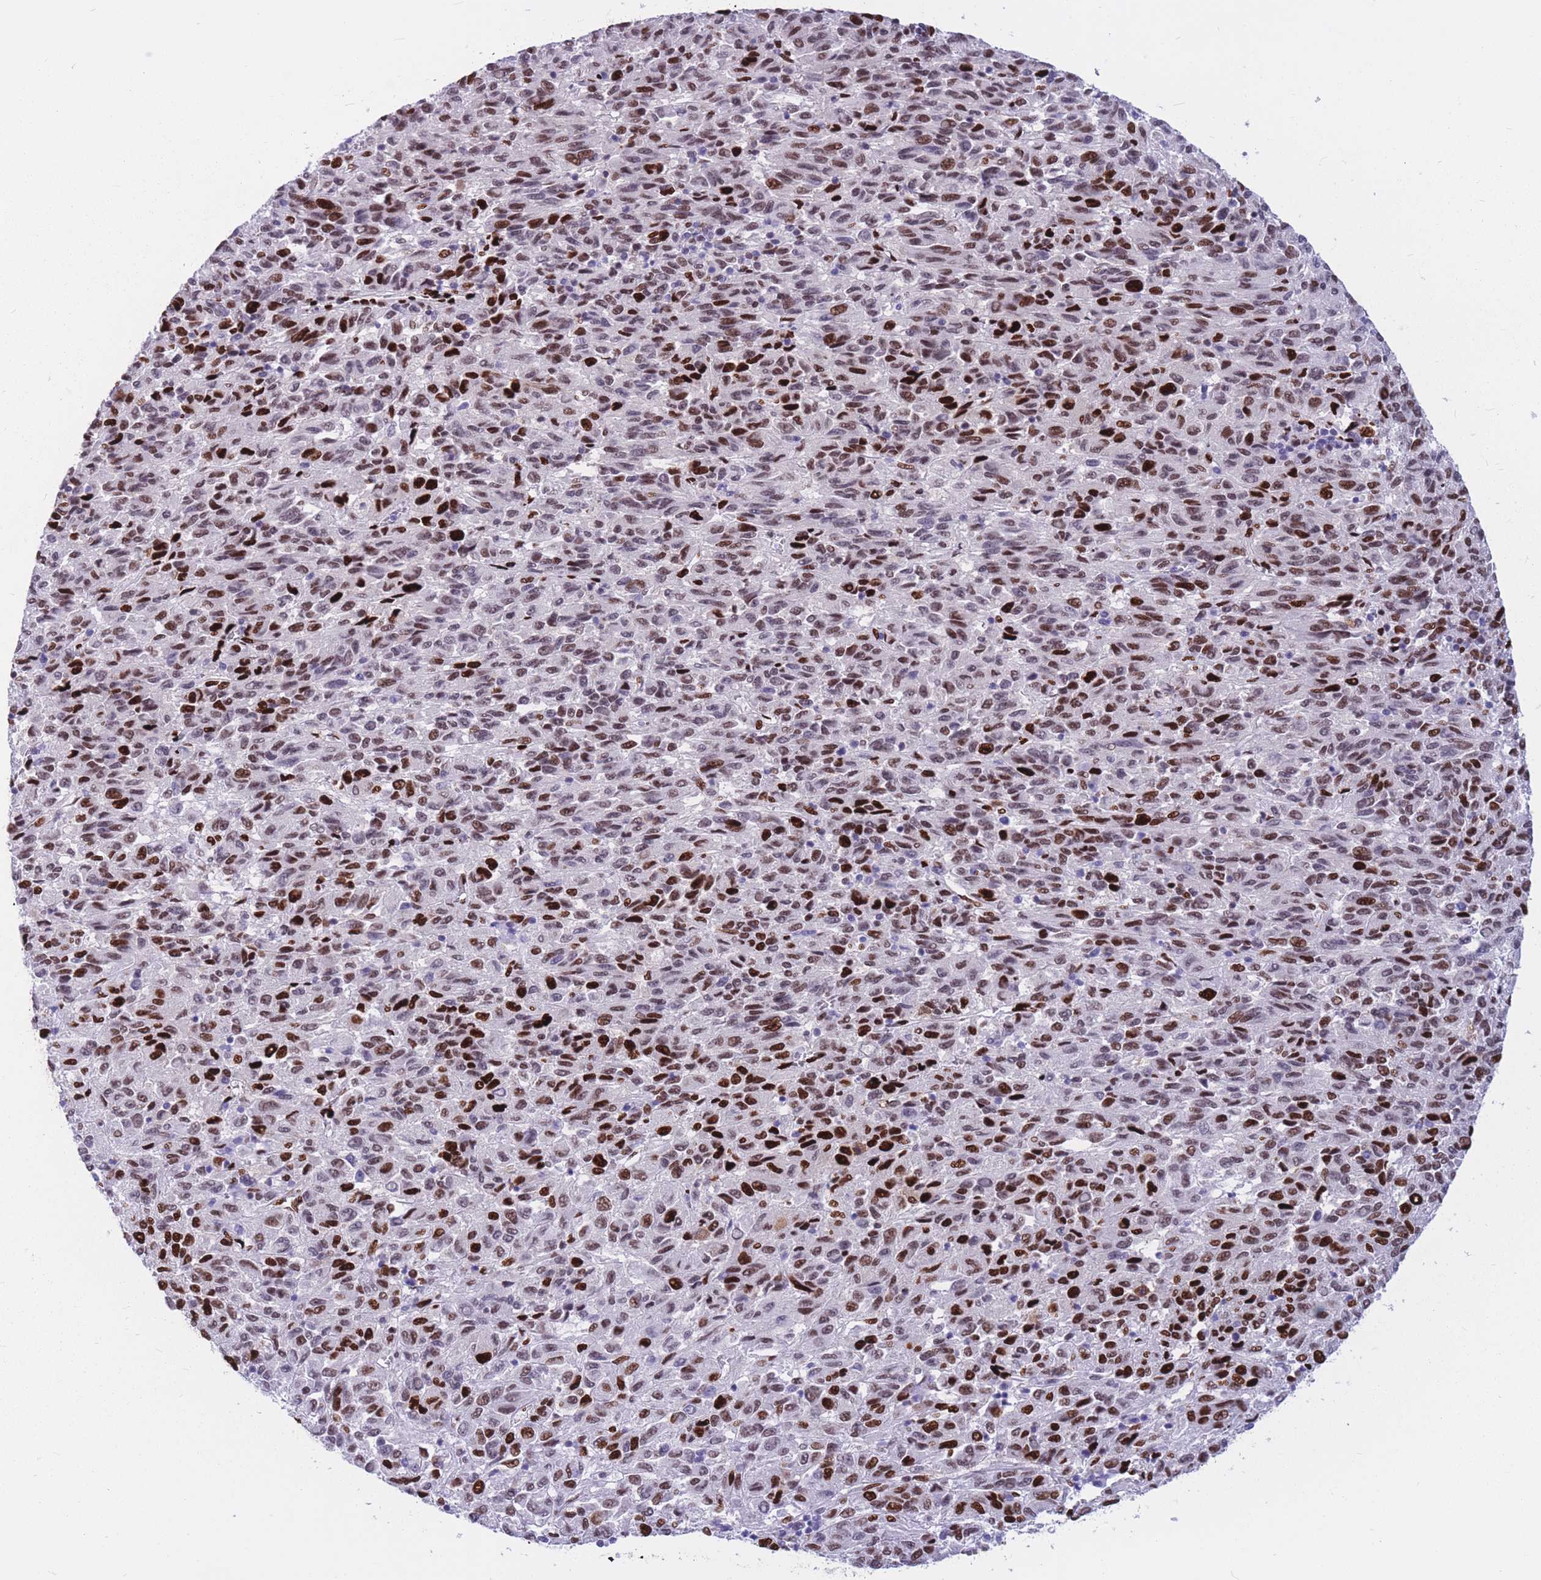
{"staining": {"intensity": "strong", "quantity": "25%-75%", "location": "nuclear"}, "tissue": "melanoma", "cell_type": "Tumor cells", "image_type": "cancer", "snomed": [{"axis": "morphology", "description": "Malignant melanoma, Metastatic site"}, {"axis": "topography", "description": "Lung"}], "caption": "A micrograph of malignant melanoma (metastatic site) stained for a protein reveals strong nuclear brown staining in tumor cells. (Brightfield microscopy of DAB IHC at high magnification).", "gene": "NASP", "patient": {"sex": "male", "age": 64}}